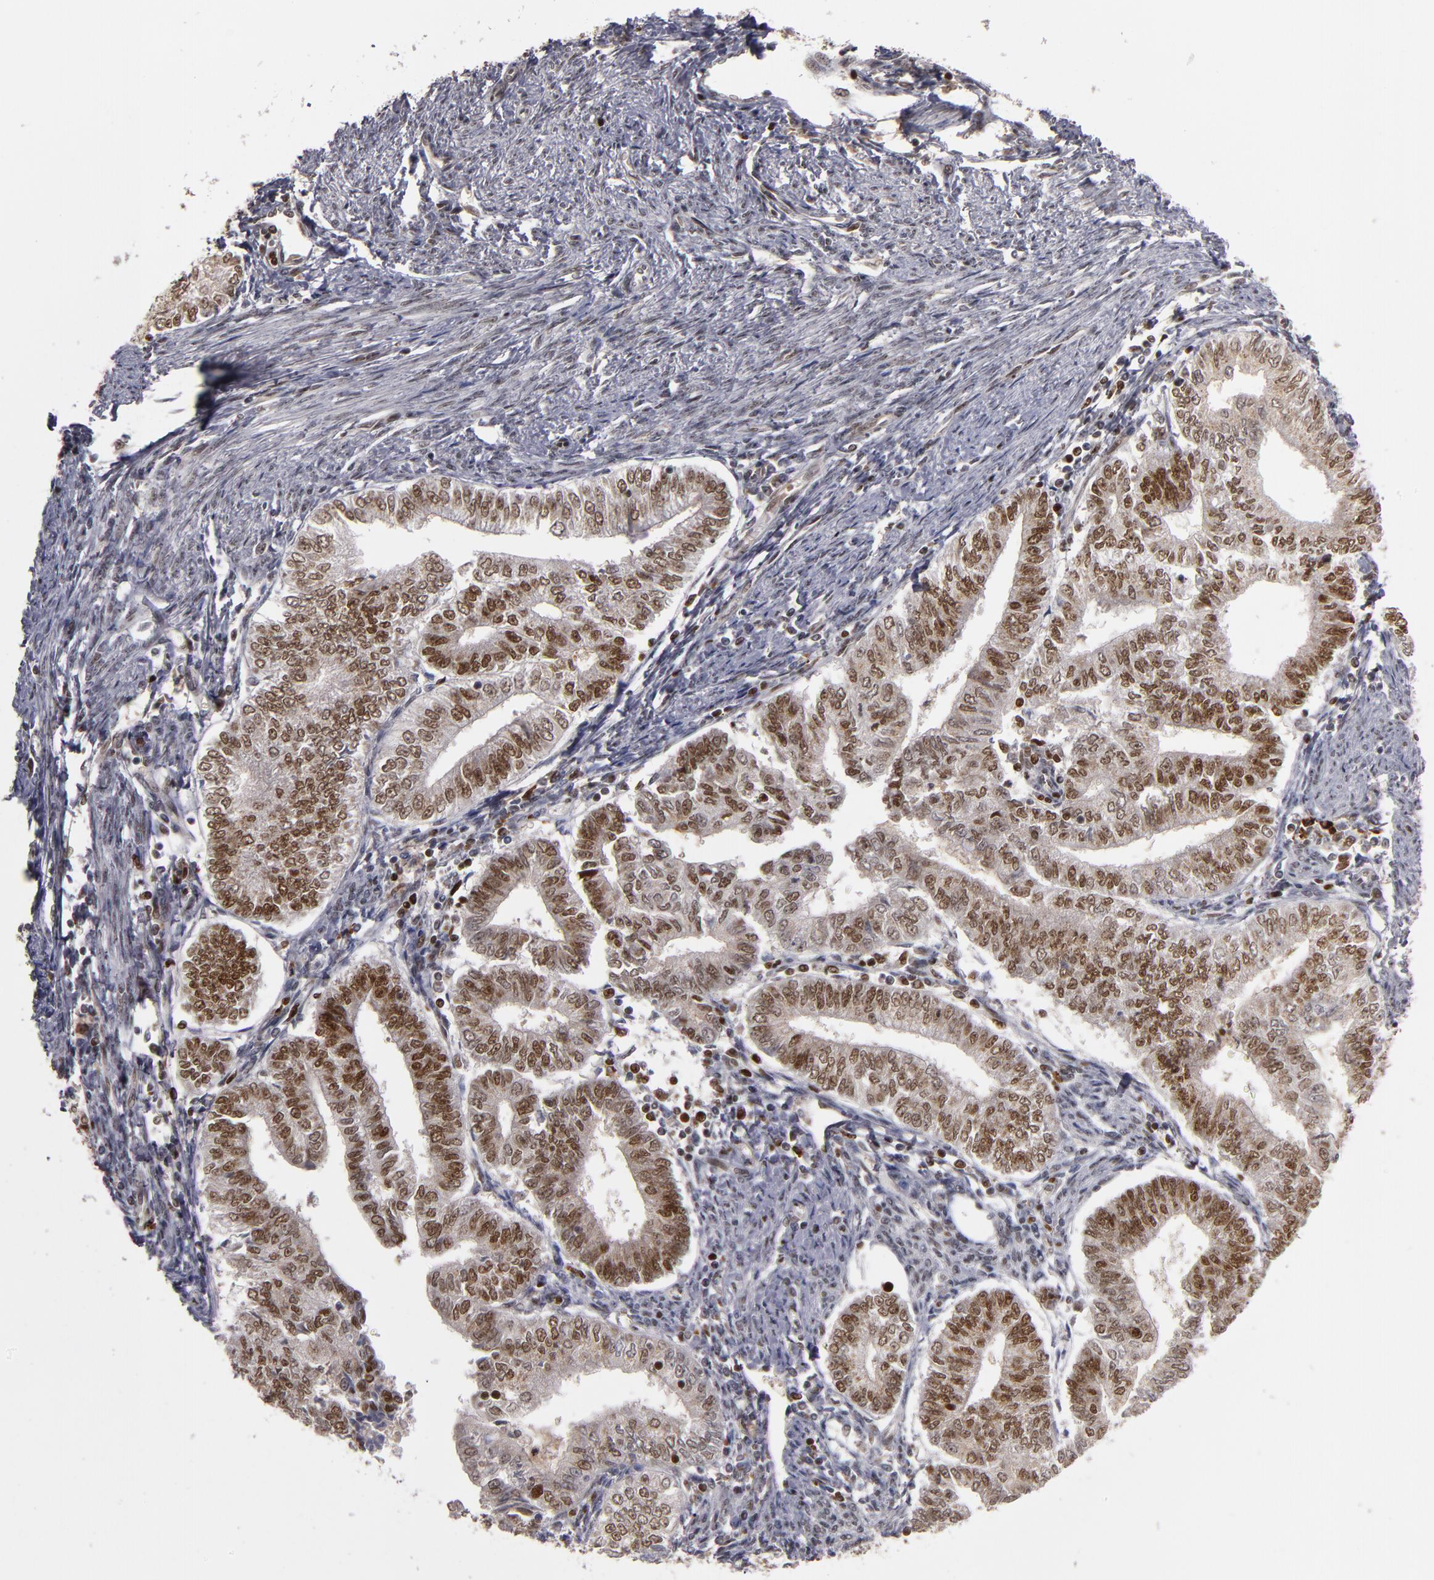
{"staining": {"intensity": "moderate", "quantity": "25%-75%", "location": "nuclear"}, "tissue": "endometrial cancer", "cell_type": "Tumor cells", "image_type": "cancer", "snomed": [{"axis": "morphology", "description": "Adenocarcinoma, NOS"}, {"axis": "topography", "description": "Endometrium"}], "caption": "A micrograph showing moderate nuclear staining in about 25%-75% of tumor cells in endometrial adenocarcinoma, as visualized by brown immunohistochemical staining.", "gene": "KDM6A", "patient": {"sex": "female", "age": 66}}